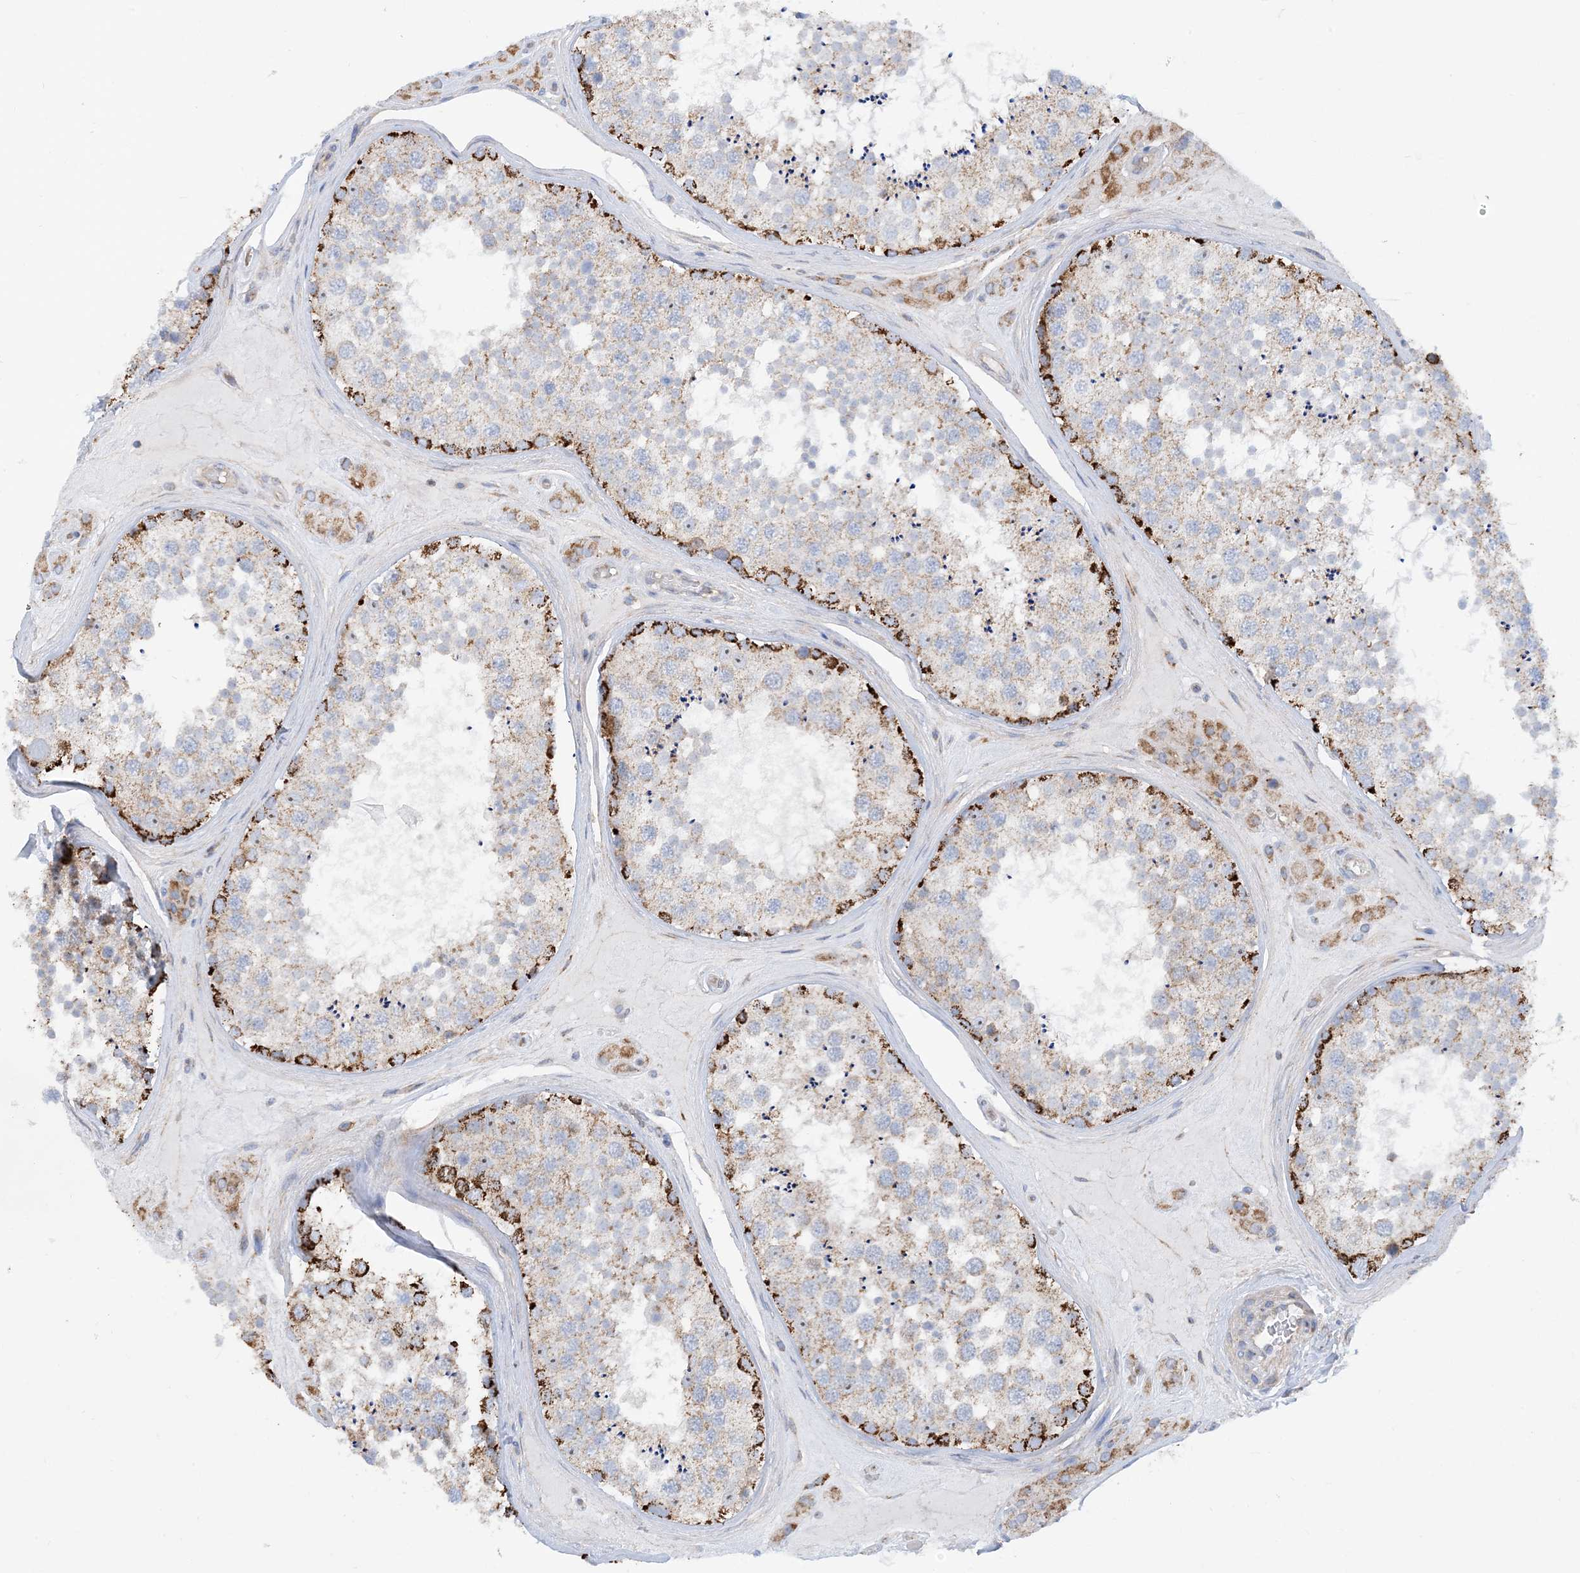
{"staining": {"intensity": "strong", "quantity": "<25%", "location": "cytoplasmic/membranous"}, "tissue": "testis", "cell_type": "Cells in seminiferous ducts", "image_type": "normal", "snomed": [{"axis": "morphology", "description": "Normal tissue, NOS"}, {"axis": "topography", "description": "Testis"}], "caption": "The immunohistochemical stain shows strong cytoplasmic/membranous positivity in cells in seminiferous ducts of normal testis. (DAB (3,3'-diaminobenzidine) = brown stain, brightfield microscopy at high magnification).", "gene": "PHOSPHO2", "patient": {"sex": "male", "age": 46}}